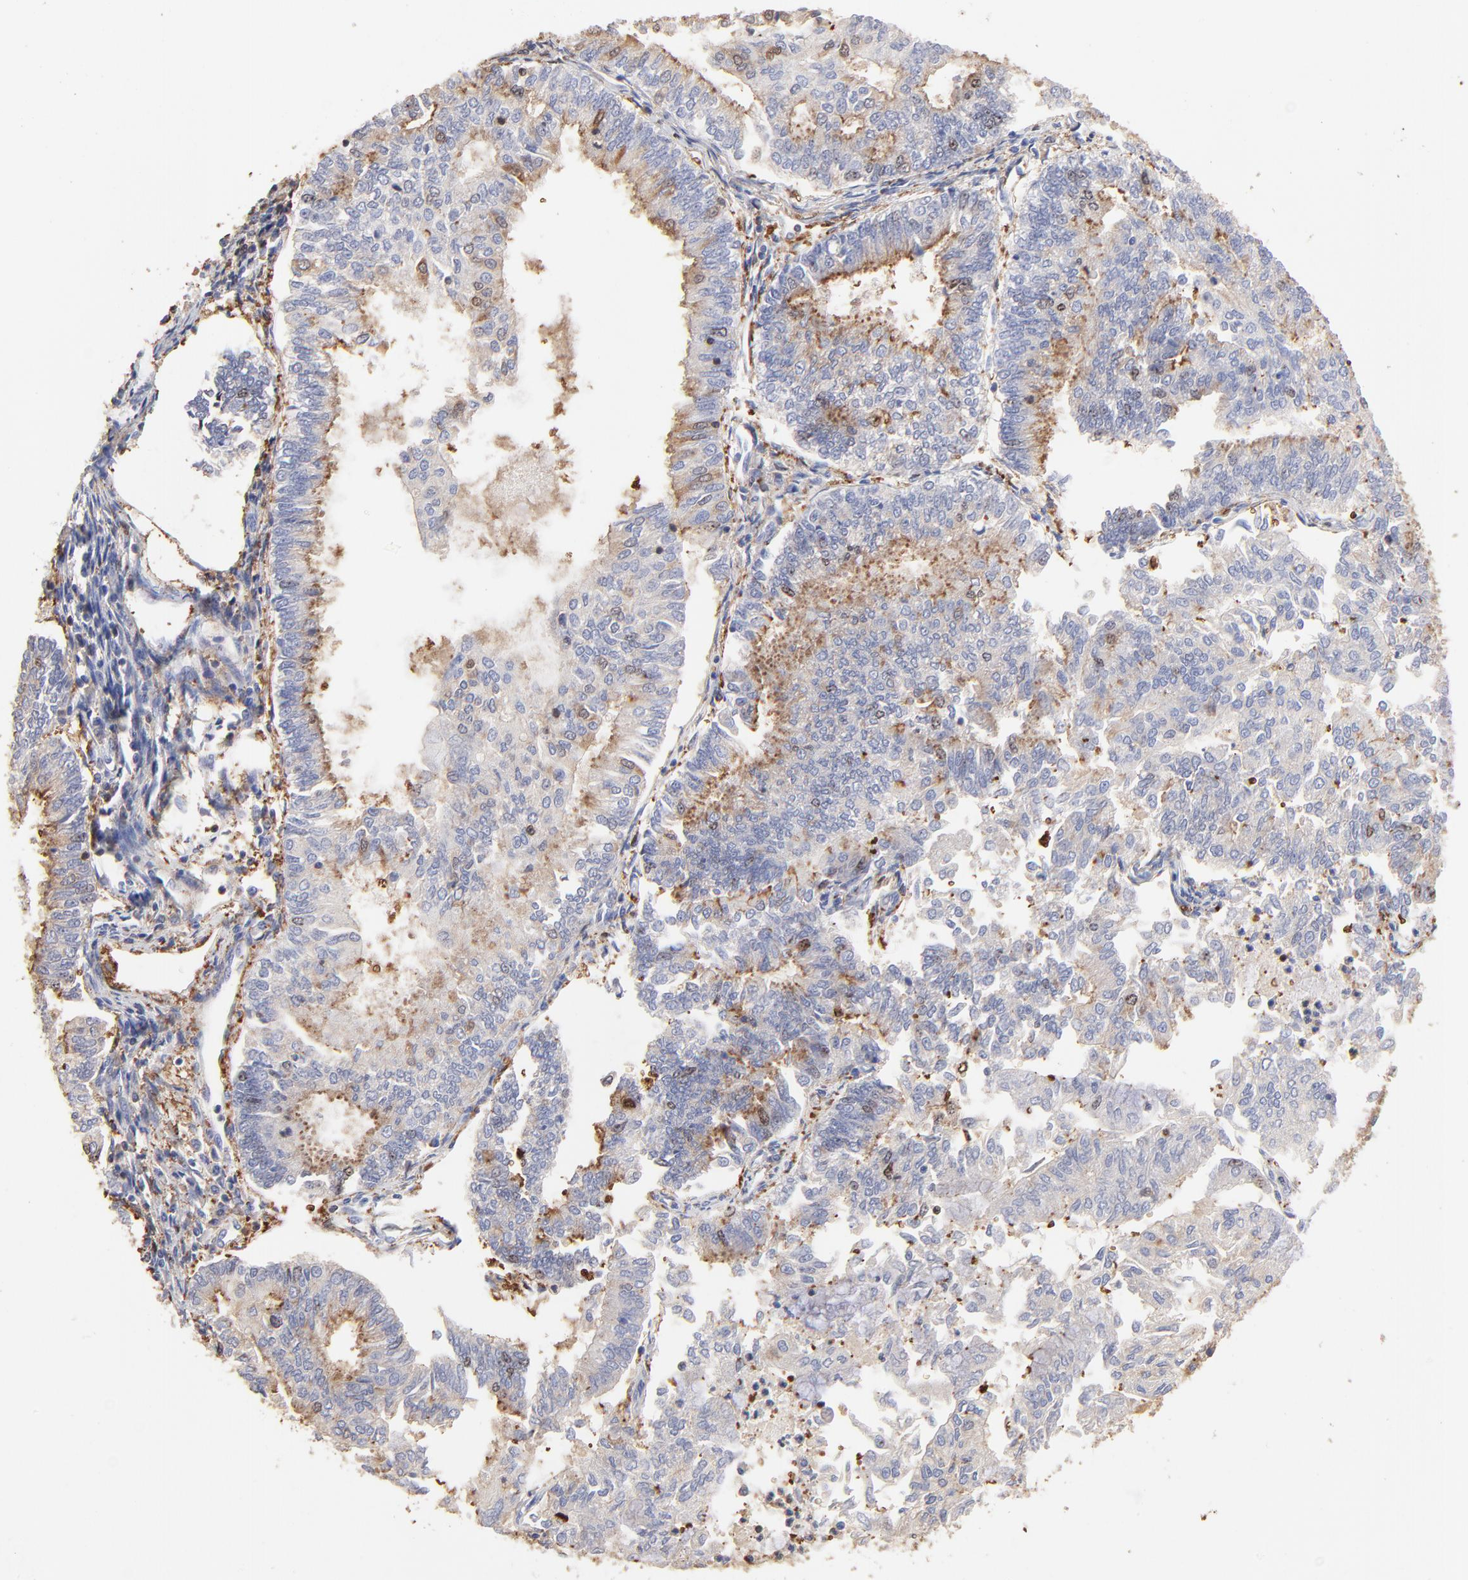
{"staining": {"intensity": "negative", "quantity": "none", "location": "none"}, "tissue": "endometrial cancer", "cell_type": "Tumor cells", "image_type": "cancer", "snomed": [{"axis": "morphology", "description": "Adenocarcinoma, NOS"}, {"axis": "topography", "description": "Endometrium"}], "caption": "A photomicrograph of endometrial cancer (adenocarcinoma) stained for a protein displays no brown staining in tumor cells. Brightfield microscopy of immunohistochemistry (IHC) stained with DAB (3,3'-diaminobenzidine) (brown) and hematoxylin (blue), captured at high magnification.", "gene": "BIRC5", "patient": {"sex": "female", "age": 59}}